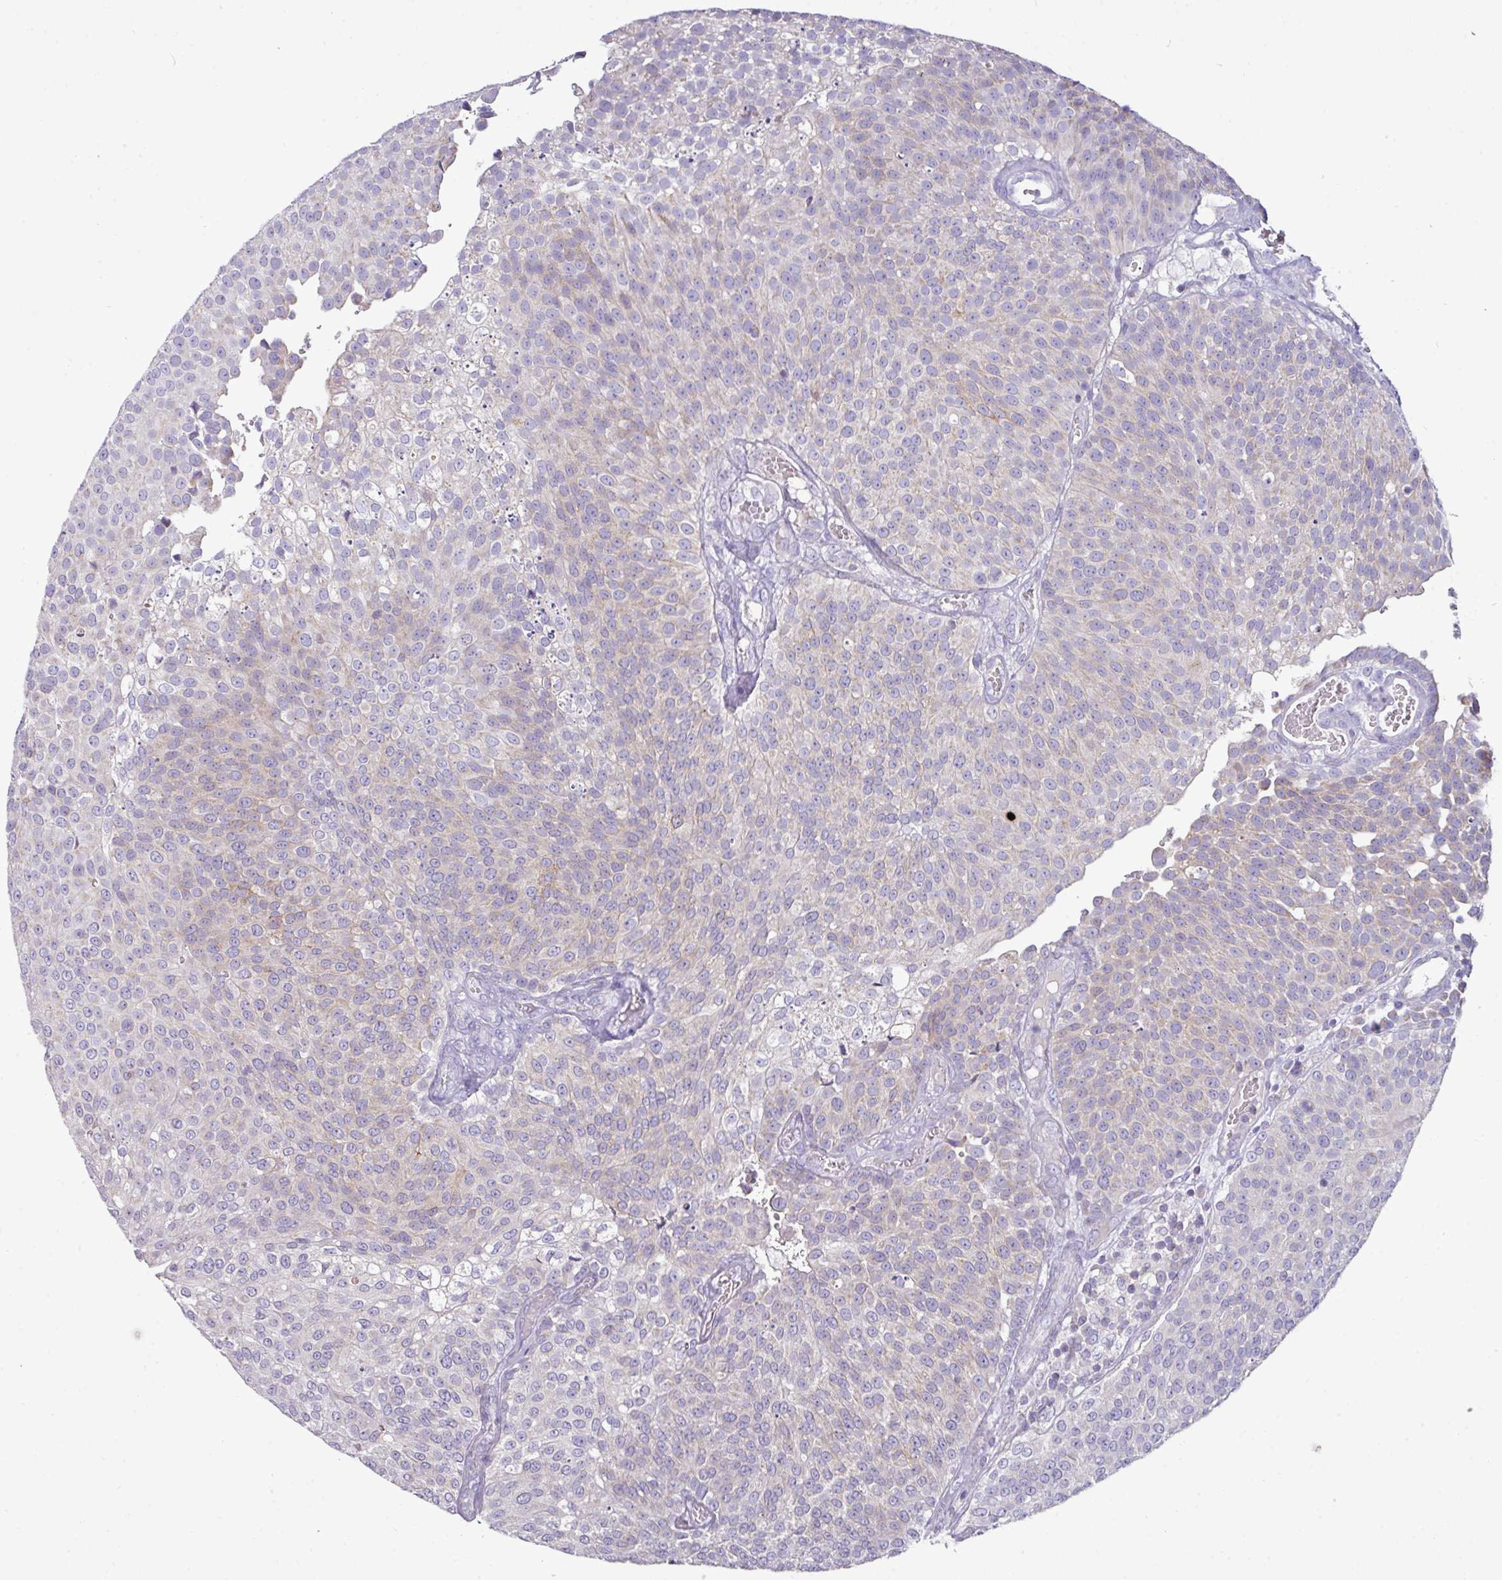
{"staining": {"intensity": "negative", "quantity": "none", "location": "none"}, "tissue": "urothelial cancer", "cell_type": "Tumor cells", "image_type": "cancer", "snomed": [{"axis": "morphology", "description": "Urothelial carcinoma, Low grade"}, {"axis": "topography", "description": "Urinary bladder"}], "caption": "Human urothelial cancer stained for a protein using immunohistochemistry (IHC) demonstrates no staining in tumor cells.", "gene": "TRAPPC1", "patient": {"sex": "female", "age": 79}}